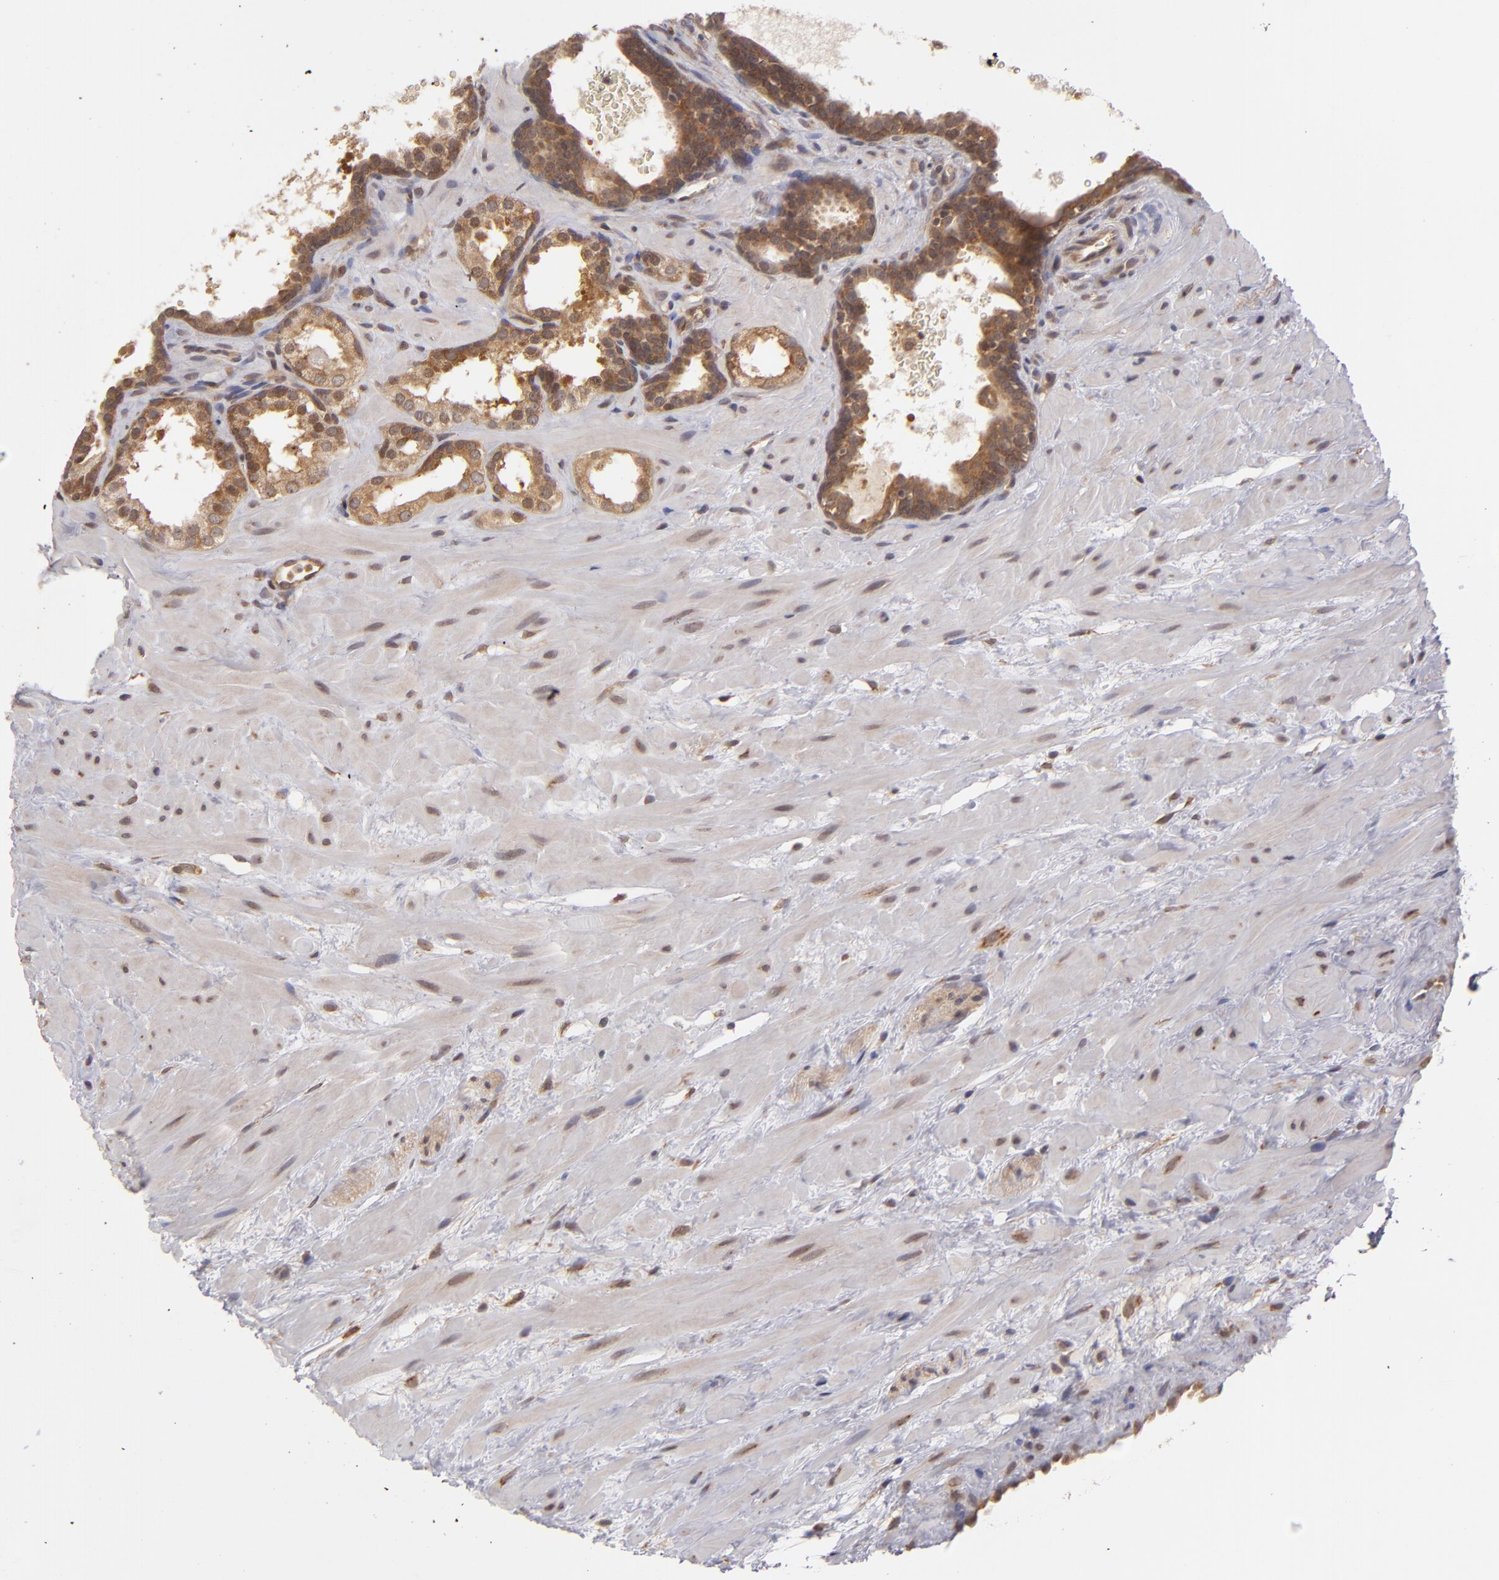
{"staining": {"intensity": "moderate", "quantity": ">75%", "location": "cytoplasmic/membranous"}, "tissue": "prostate cancer", "cell_type": "Tumor cells", "image_type": "cancer", "snomed": [{"axis": "morphology", "description": "Adenocarcinoma, Low grade"}, {"axis": "topography", "description": "Prostate"}], "caption": "This is an image of IHC staining of prostate cancer, which shows moderate staining in the cytoplasmic/membranous of tumor cells.", "gene": "MAPK3", "patient": {"sex": "male", "age": 57}}